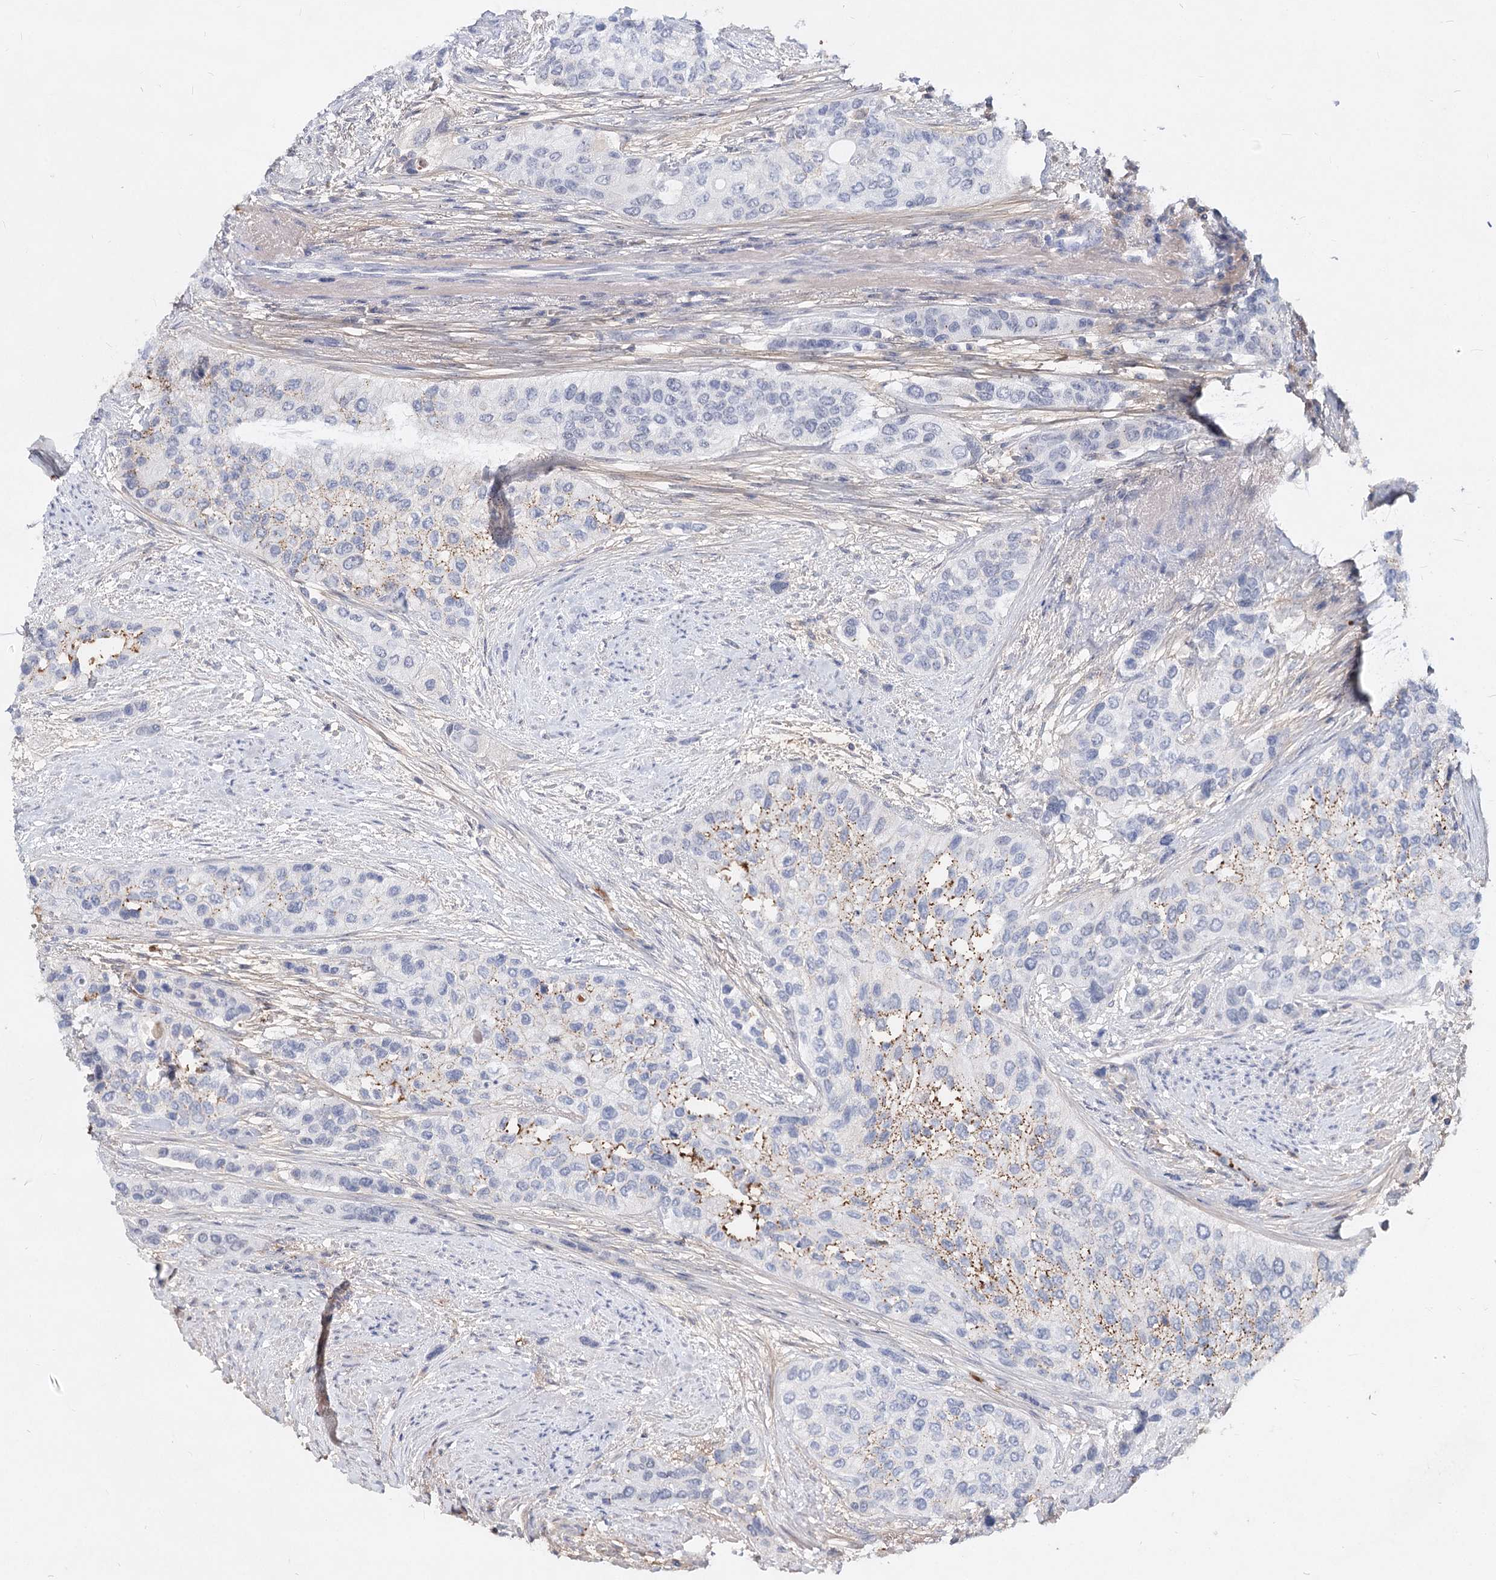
{"staining": {"intensity": "negative", "quantity": "none", "location": "none"}, "tissue": "urothelial cancer", "cell_type": "Tumor cells", "image_type": "cancer", "snomed": [{"axis": "morphology", "description": "Normal tissue, NOS"}, {"axis": "morphology", "description": "Urothelial carcinoma, High grade"}, {"axis": "topography", "description": "Vascular tissue"}, {"axis": "topography", "description": "Urinary bladder"}], "caption": "This is a photomicrograph of immunohistochemistry staining of urothelial carcinoma (high-grade), which shows no expression in tumor cells. The staining was performed using DAB to visualize the protein expression in brown, while the nuclei were stained in blue with hematoxylin (Magnification: 20x).", "gene": "TASOR2", "patient": {"sex": "female", "age": 56}}